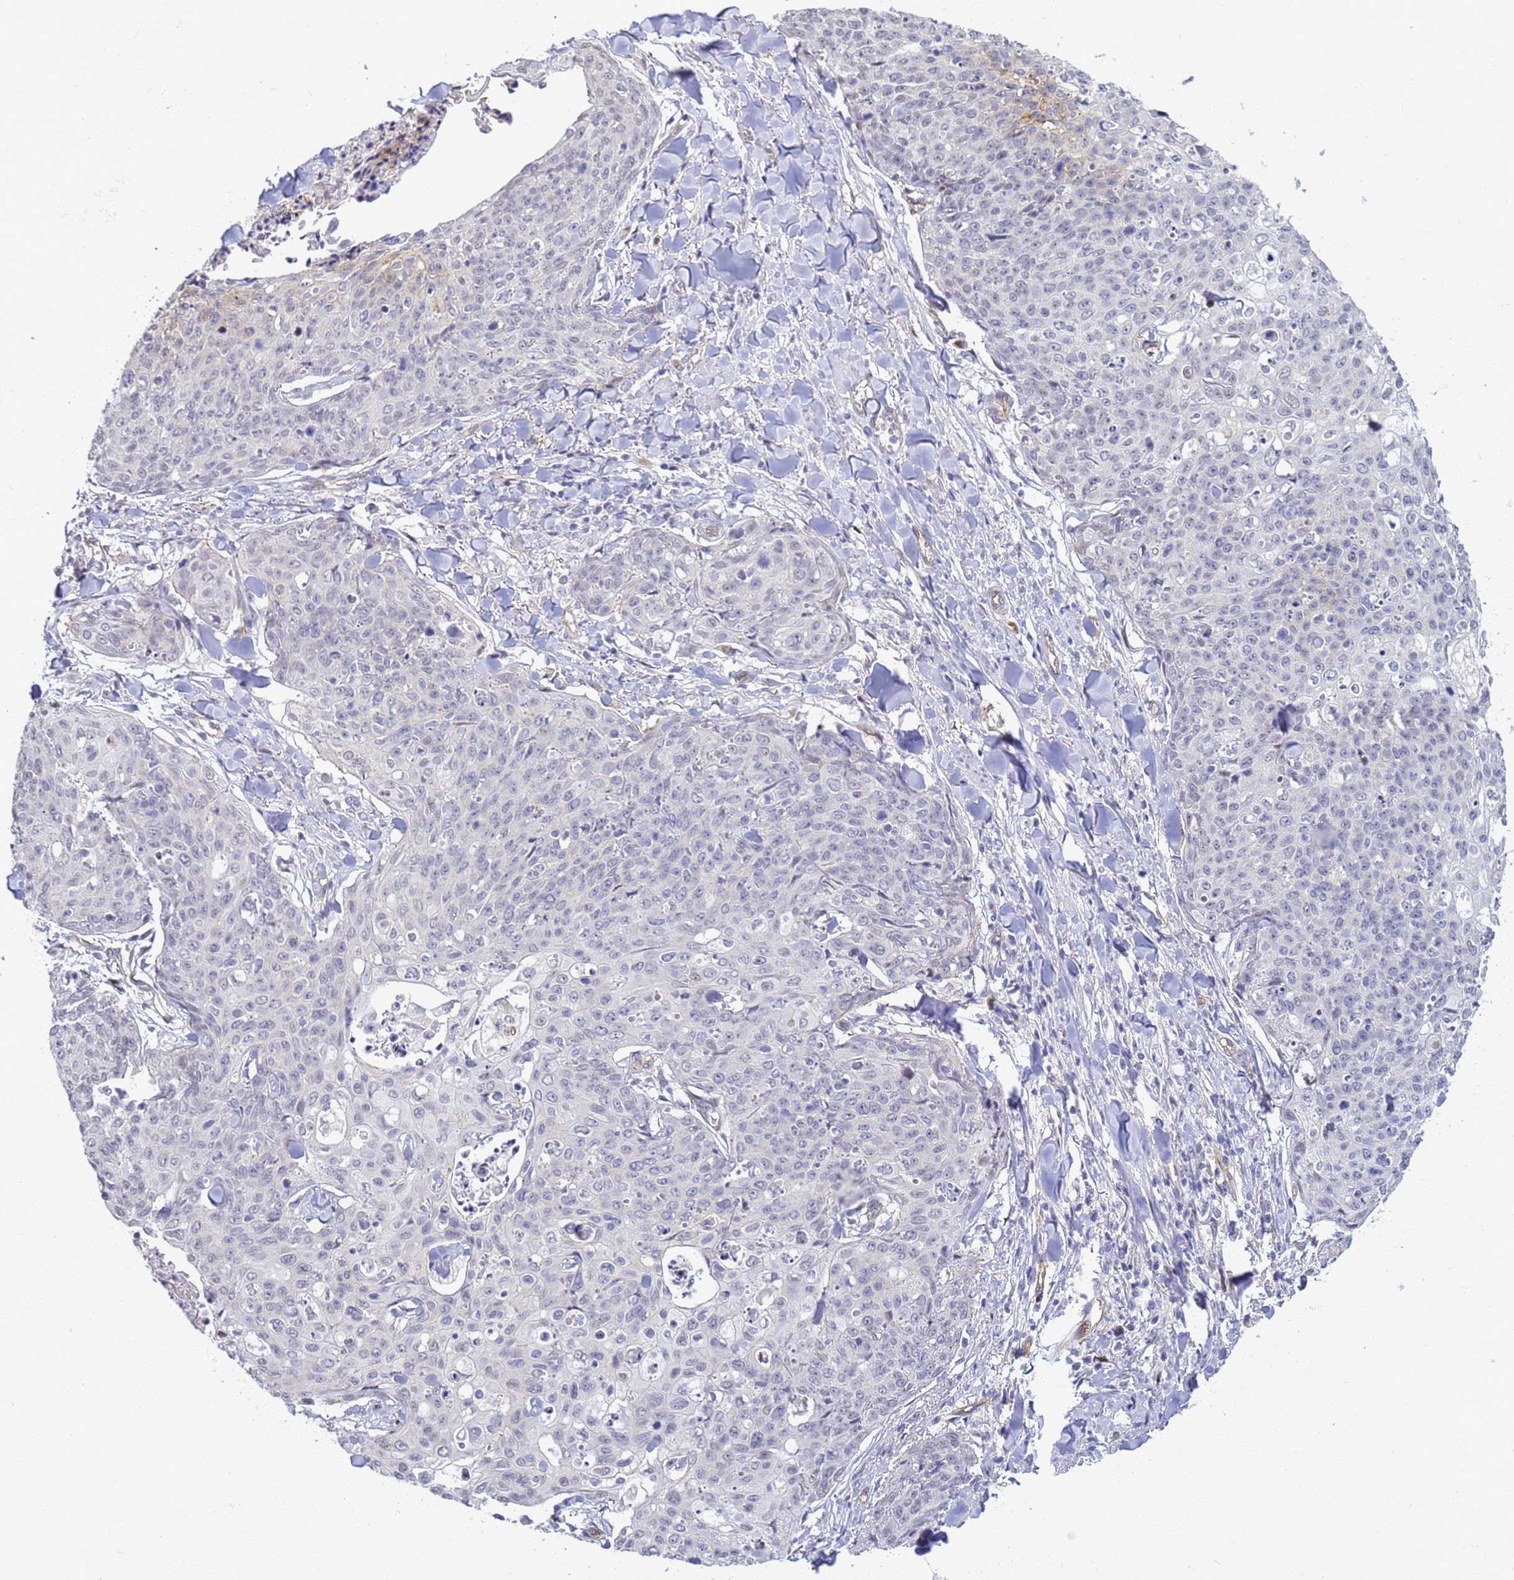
{"staining": {"intensity": "negative", "quantity": "none", "location": "none"}, "tissue": "skin cancer", "cell_type": "Tumor cells", "image_type": "cancer", "snomed": [{"axis": "morphology", "description": "Squamous cell carcinoma, NOS"}, {"axis": "topography", "description": "Skin"}, {"axis": "topography", "description": "Vulva"}], "caption": "This is an IHC histopathology image of skin squamous cell carcinoma. There is no expression in tumor cells.", "gene": "GON4L", "patient": {"sex": "female", "age": 85}}